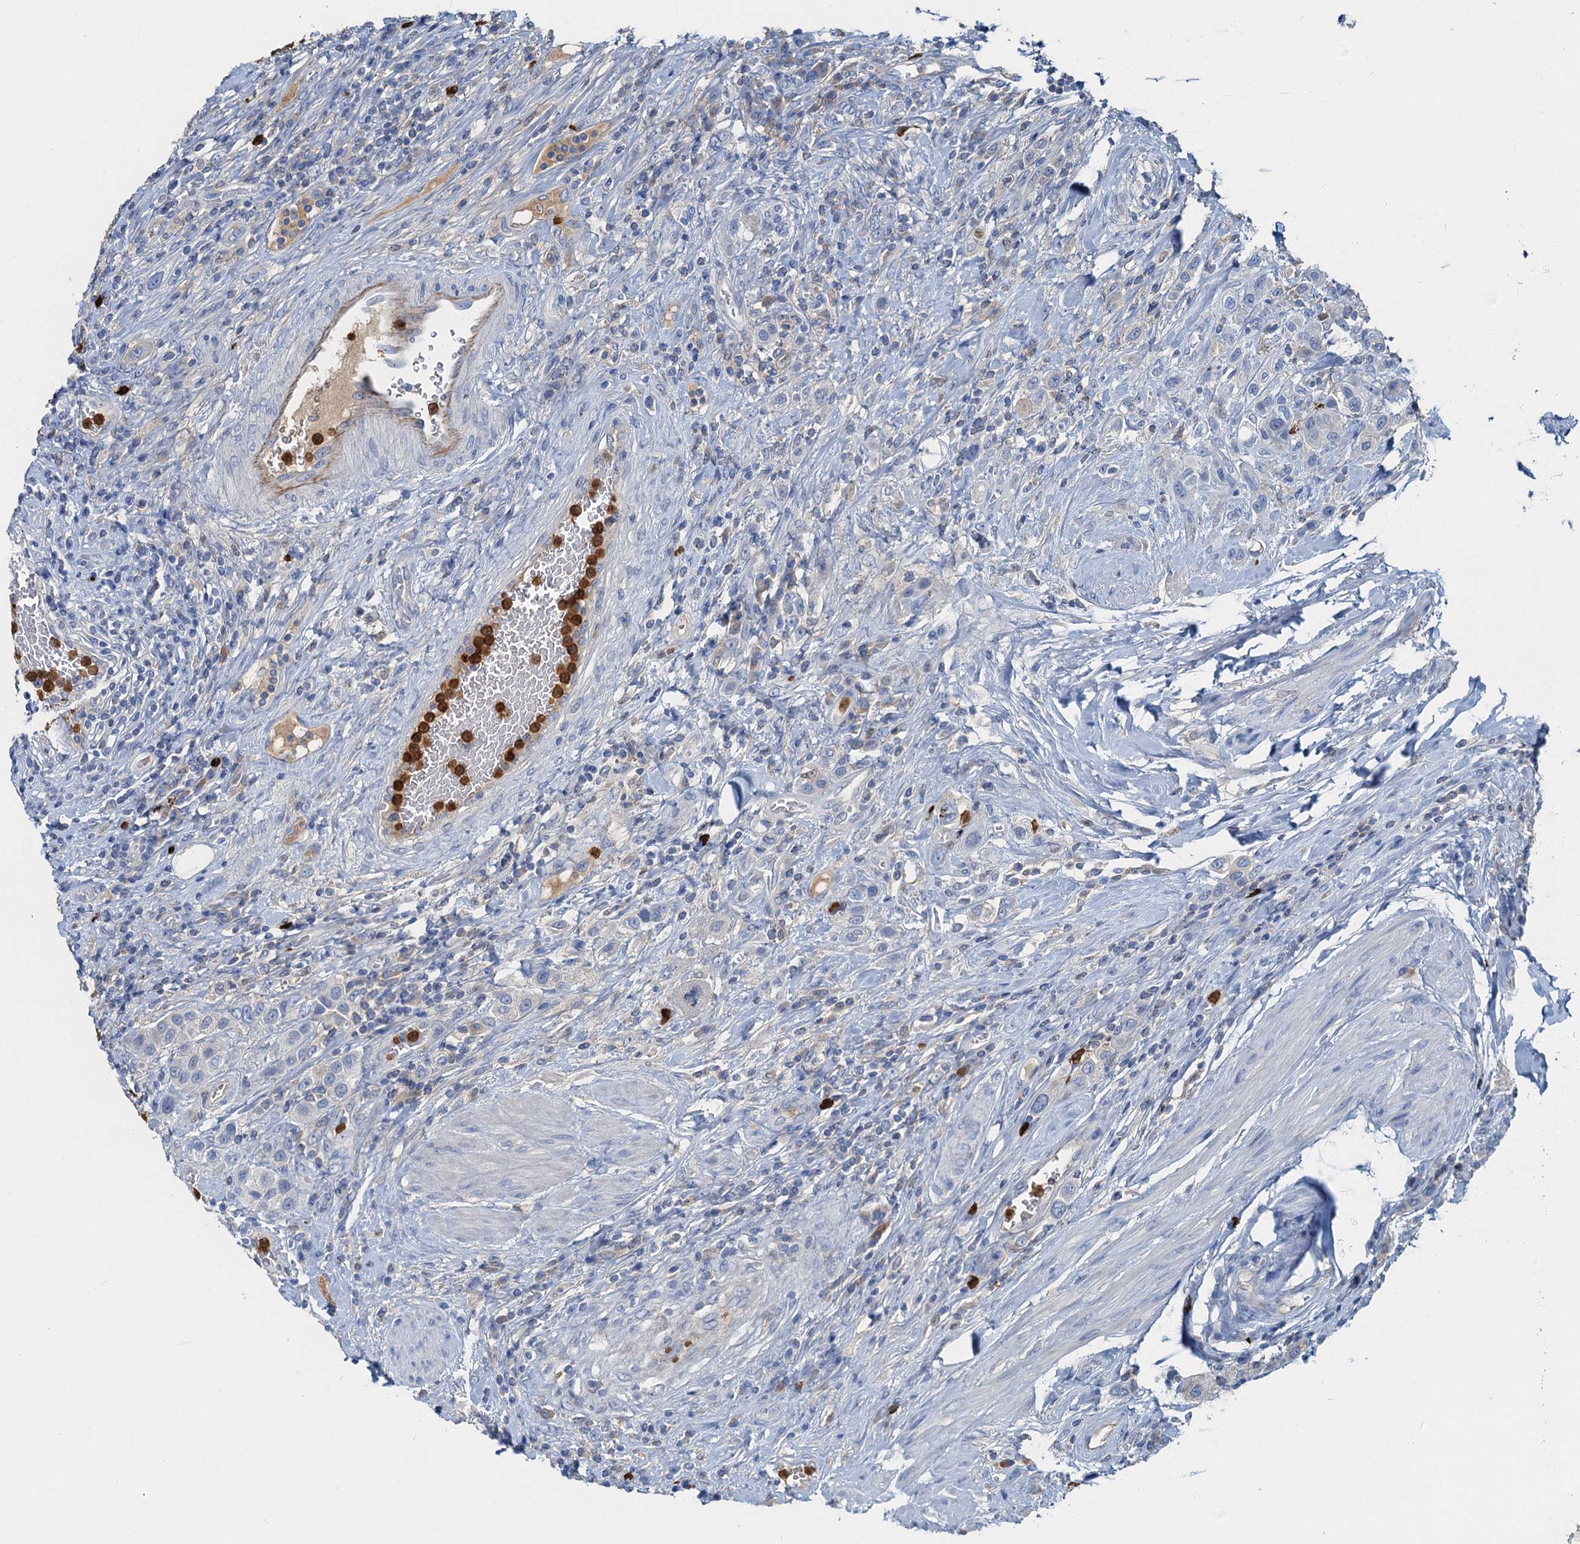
{"staining": {"intensity": "negative", "quantity": "none", "location": "none"}, "tissue": "urothelial cancer", "cell_type": "Tumor cells", "image_type": "cancer", "snomed": [{"axis": "morphology", "description": "Urothelial carcinoma, High grade"}, {"axis": "topography", "description": "Urinary bladder"}], "caption": "Immunohistochemical staining of high-grade urothelial carcinoma reveals no significant staining in tumor cells.", "gene": "OTOA", "patient": {"sex": "male", "age": 50}}